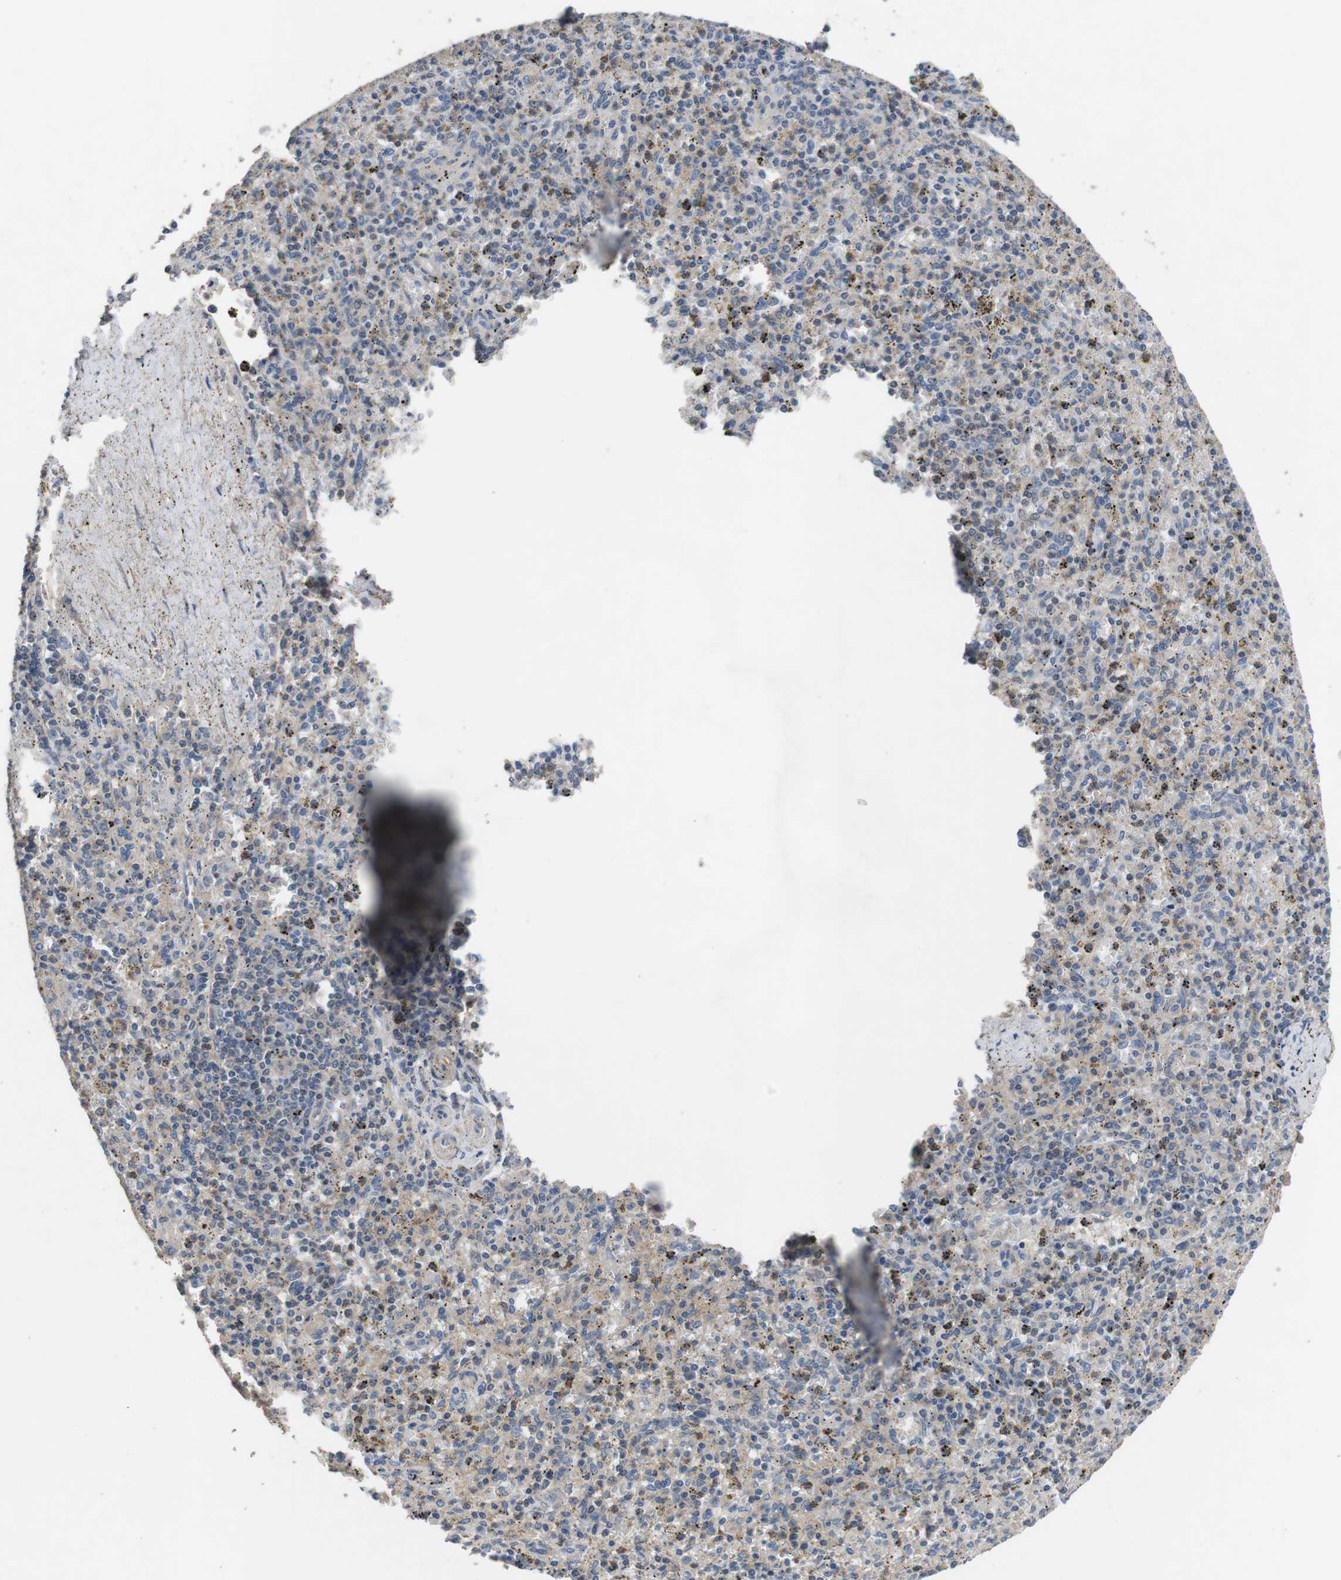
{"staining": {"intensity": "weak", "quantity": "25%-75%", "location": "cytoplasmic/membranous"}, "tissue": "spleen", "cell_type": "Cells in red pulp", "image_type": "normal", "snomed": [{"axis": "morphology", "description": "Normal tissue, NOS"}, {"axis": "topography", "description": "Spleen"}], "caption": "This histopathology image exhibits IHC staining of unremarkable human spleen, with low weak cytoplasmic/membranous expression in approximately 25%-75% of cells in red pulp.", "gene": "ADGRL3", "patient": {"sex": "male", "age": 72}}